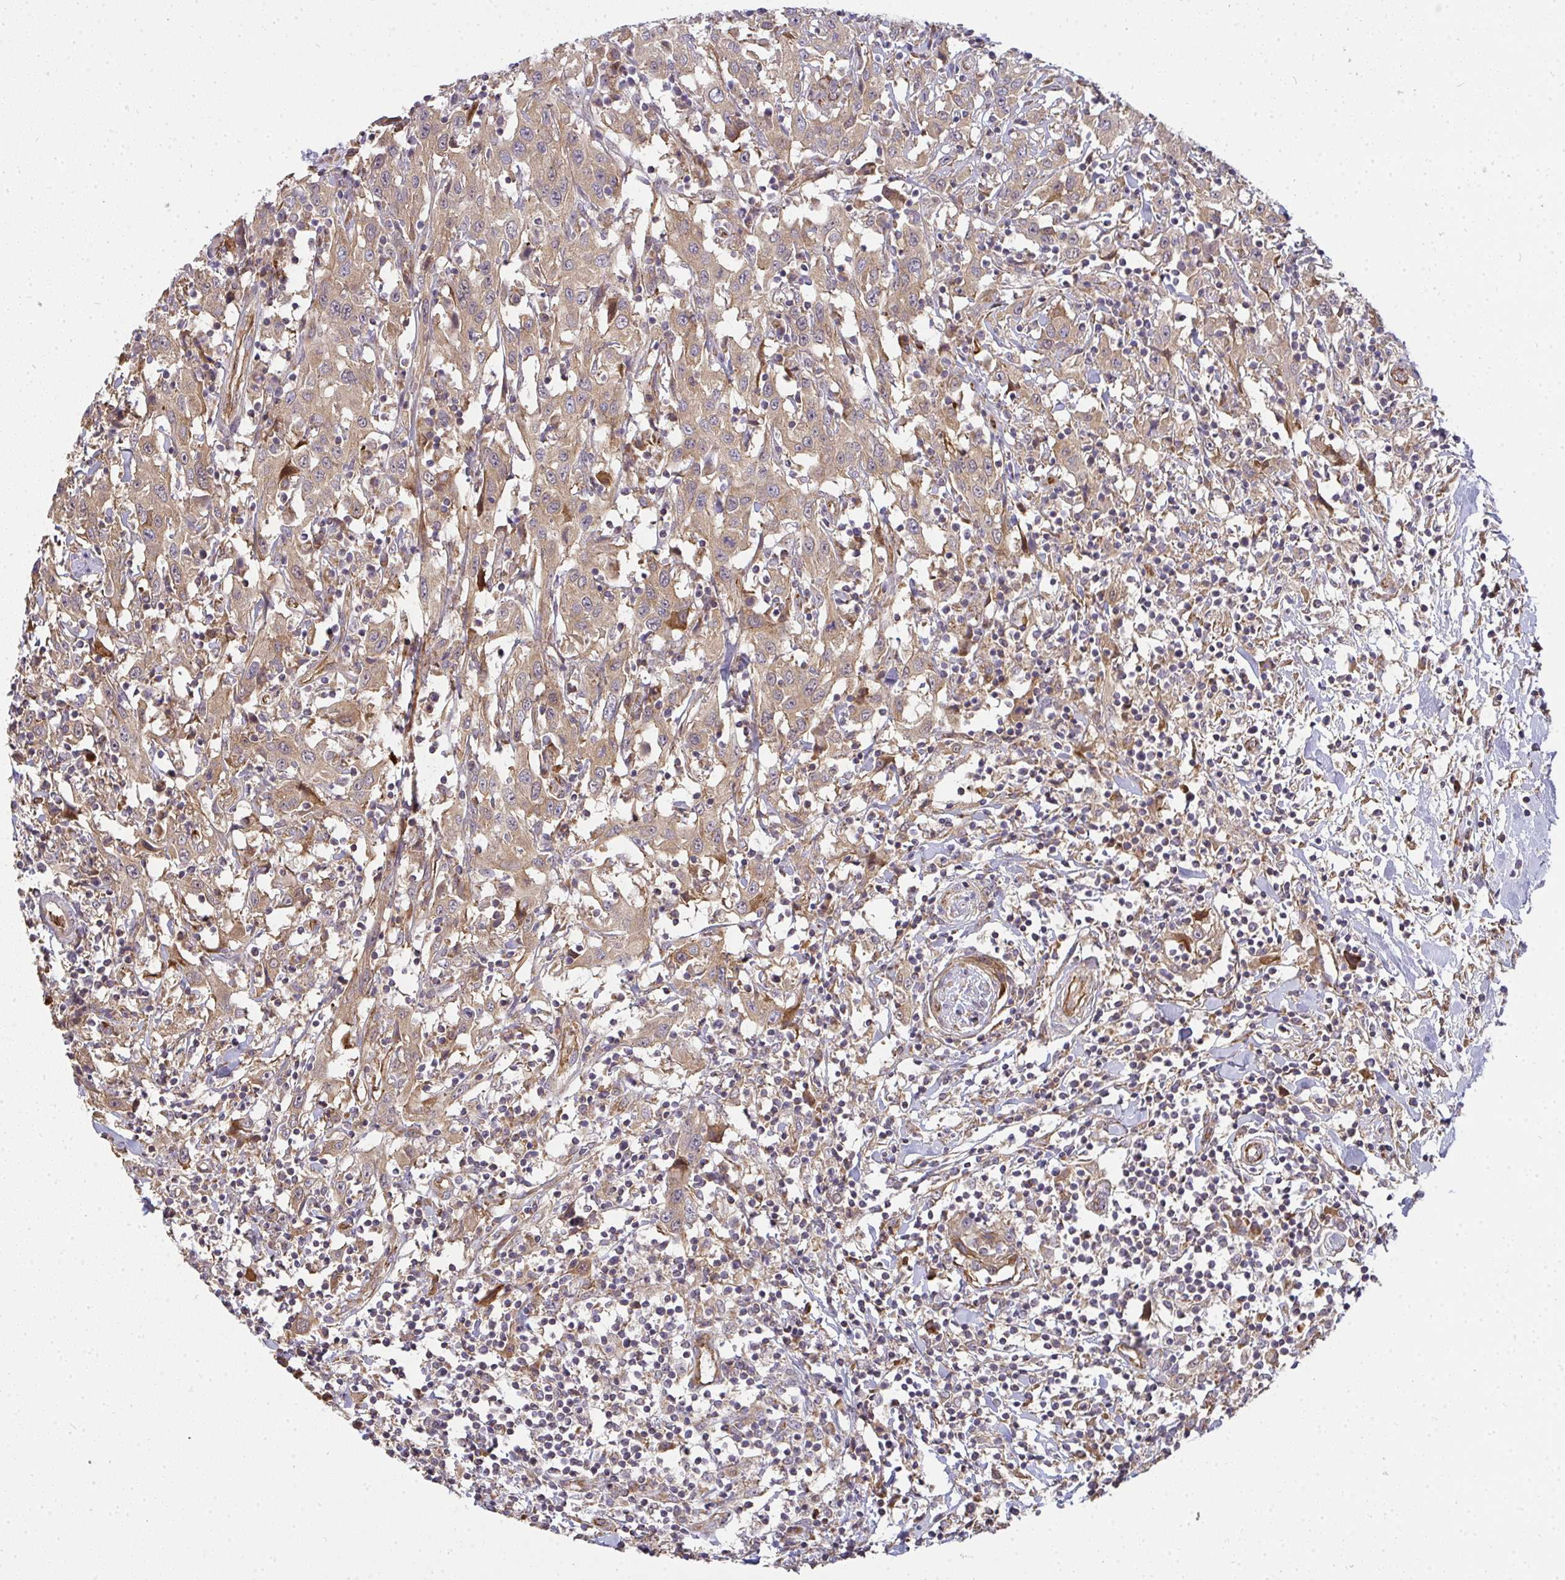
{"staining": {"intensity": "weak", "quantity": ">75%", "location": "cytoplasmic/membranous"}, "tissue": "urothelial cancer", "cell_type": "Tumor cells", "image_type": "cancer", "snomed": [{"axis": "morphology", "description": "Urothelial carcinoma, High grade"}, {"axis": "topography", "description": "Urinary bladder"}], "caption": "Urothelial carcinoma (high-grade) stained with a protein marker exhibits weak staining in tumor cells.", "gene": "B4GALT6", "patient": {"sex": "male", "age": 61}}